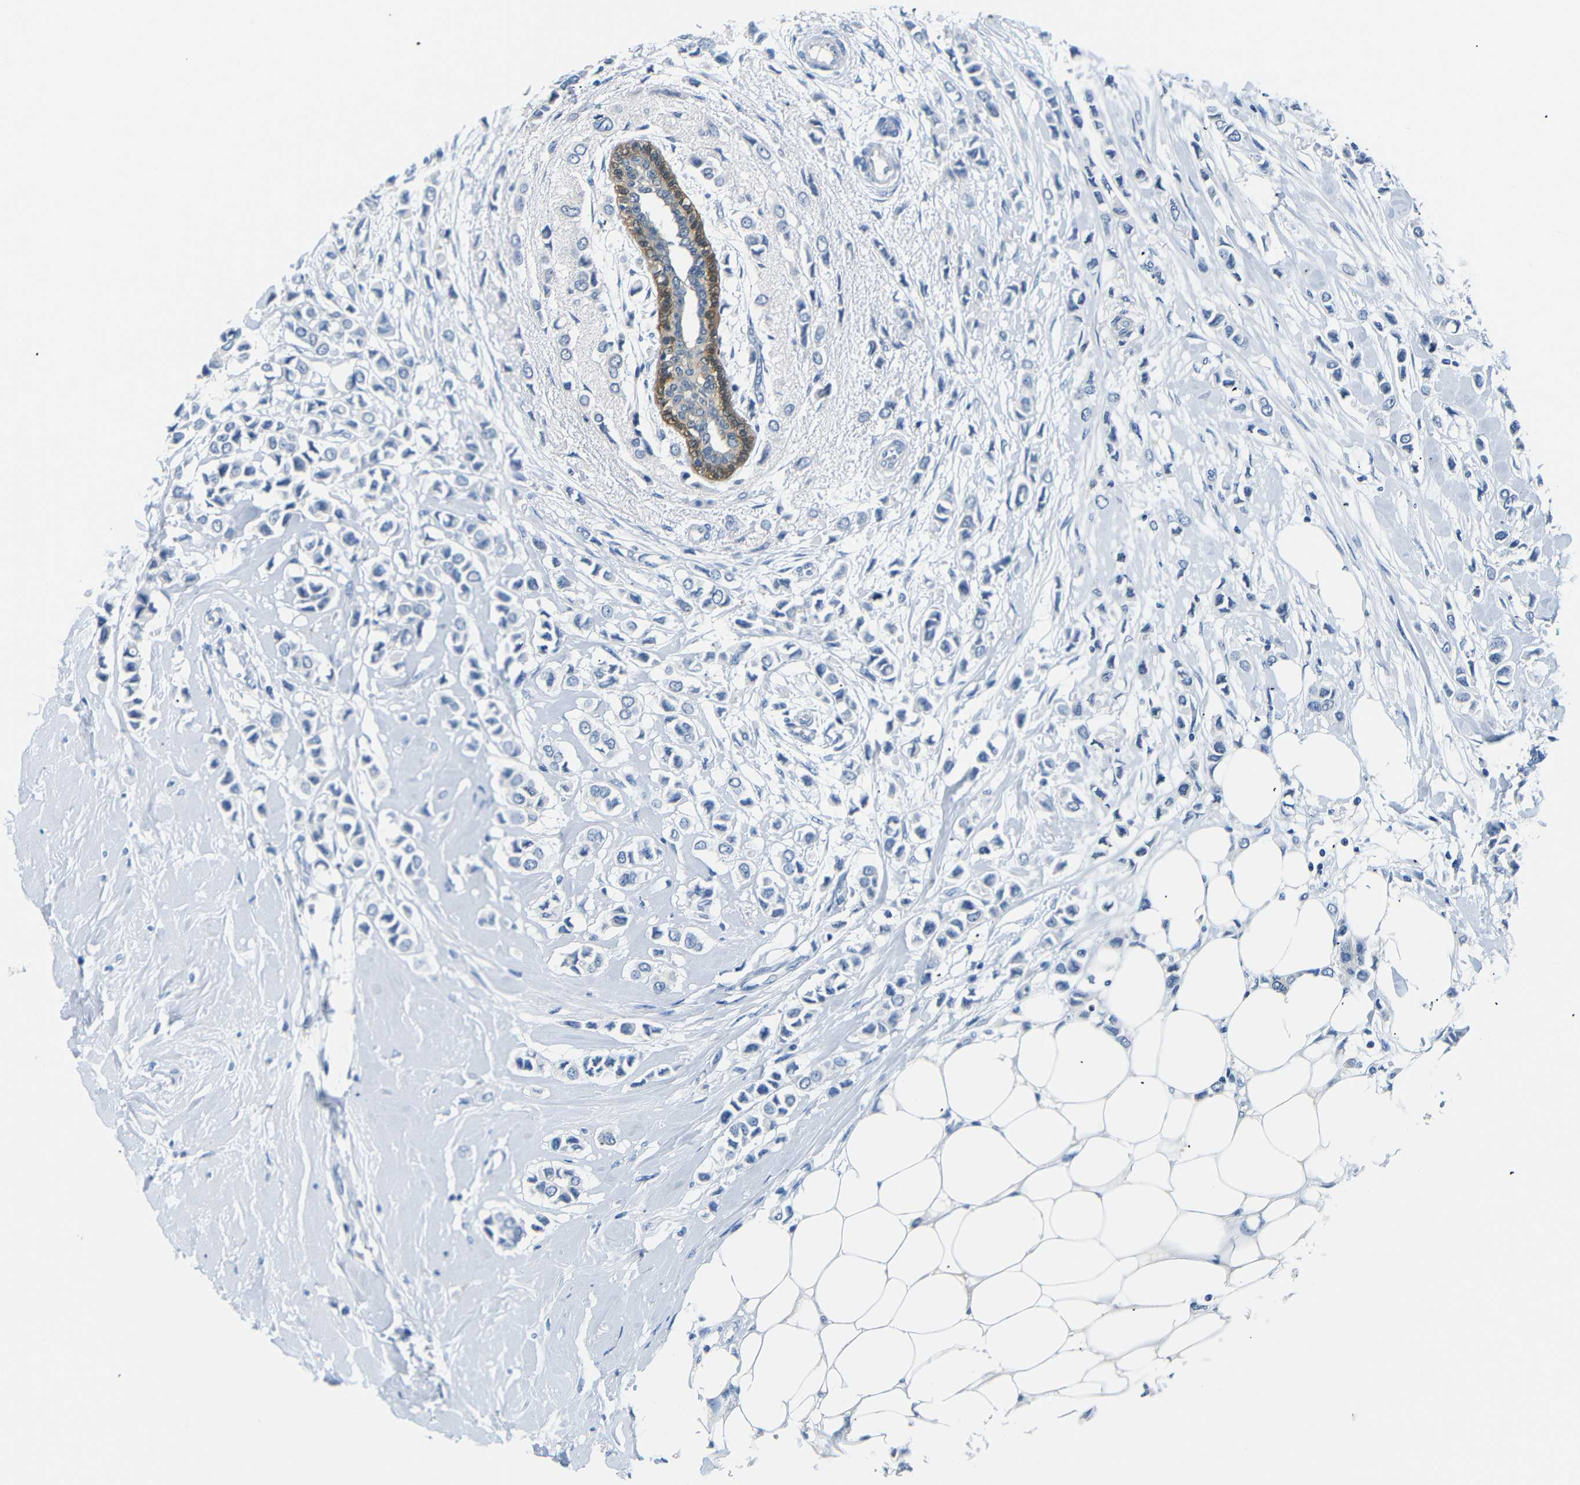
{"staining": {"intensity": "negative", "quantity": "none", "location": "none"}, "tissue": "breast cancer", "cell_type": "Tumor cells", "image_type": "cancer", "snomed": [{"axis": "morphology", "description": "Lobular carcinoma"}, {"axis": "topography", "description": "Breast"}], "caption": "A high-resolution micrograph shows immunohistochemistry (IHC) staining of breast cancer (lobular carcinoma), which shows no significant staining in tumor cells.", "gene": "SFN", "patient": {"sex": "female", "age": 51}}